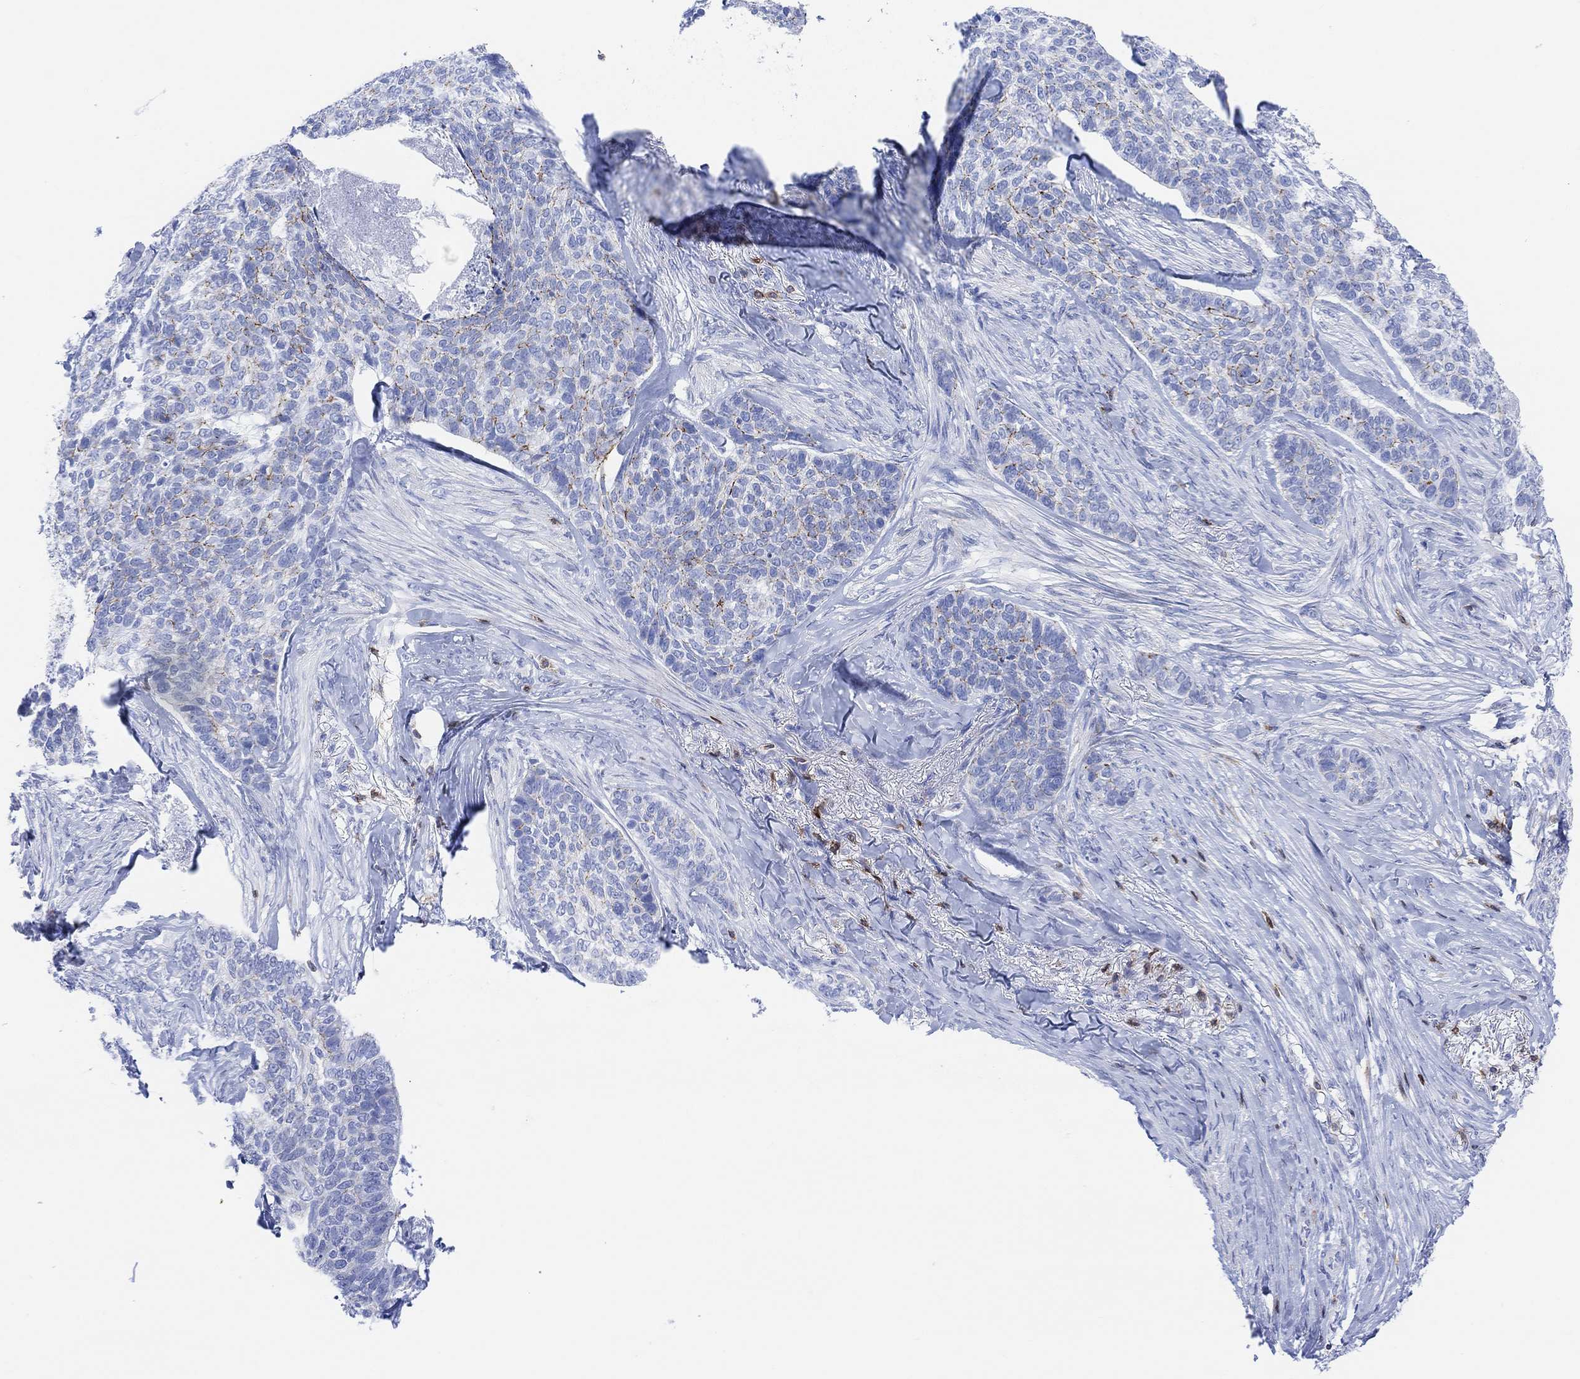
{"staining": {"intensity": "moderate", "quantity": "<25%", "location": "cytoplasmic/membranous"}, "tissue": "skin cancer", "cell_type": "Tumor cells", "image_type": "cancer", "snomed": [{"axis": "morphology", "description": "Basal cell carcinoma"}, {"axis": "topography", "description": "Skin"}], "caption": "Skin cancer (basal cell carcinoma) was stained to show a protein in brown. There is low levels of moderate cytoplasmic/membranous positivity in about <25% of tumor cells.", "gene": "GPR65", "patient": {"sex": "female", "age": 69}}